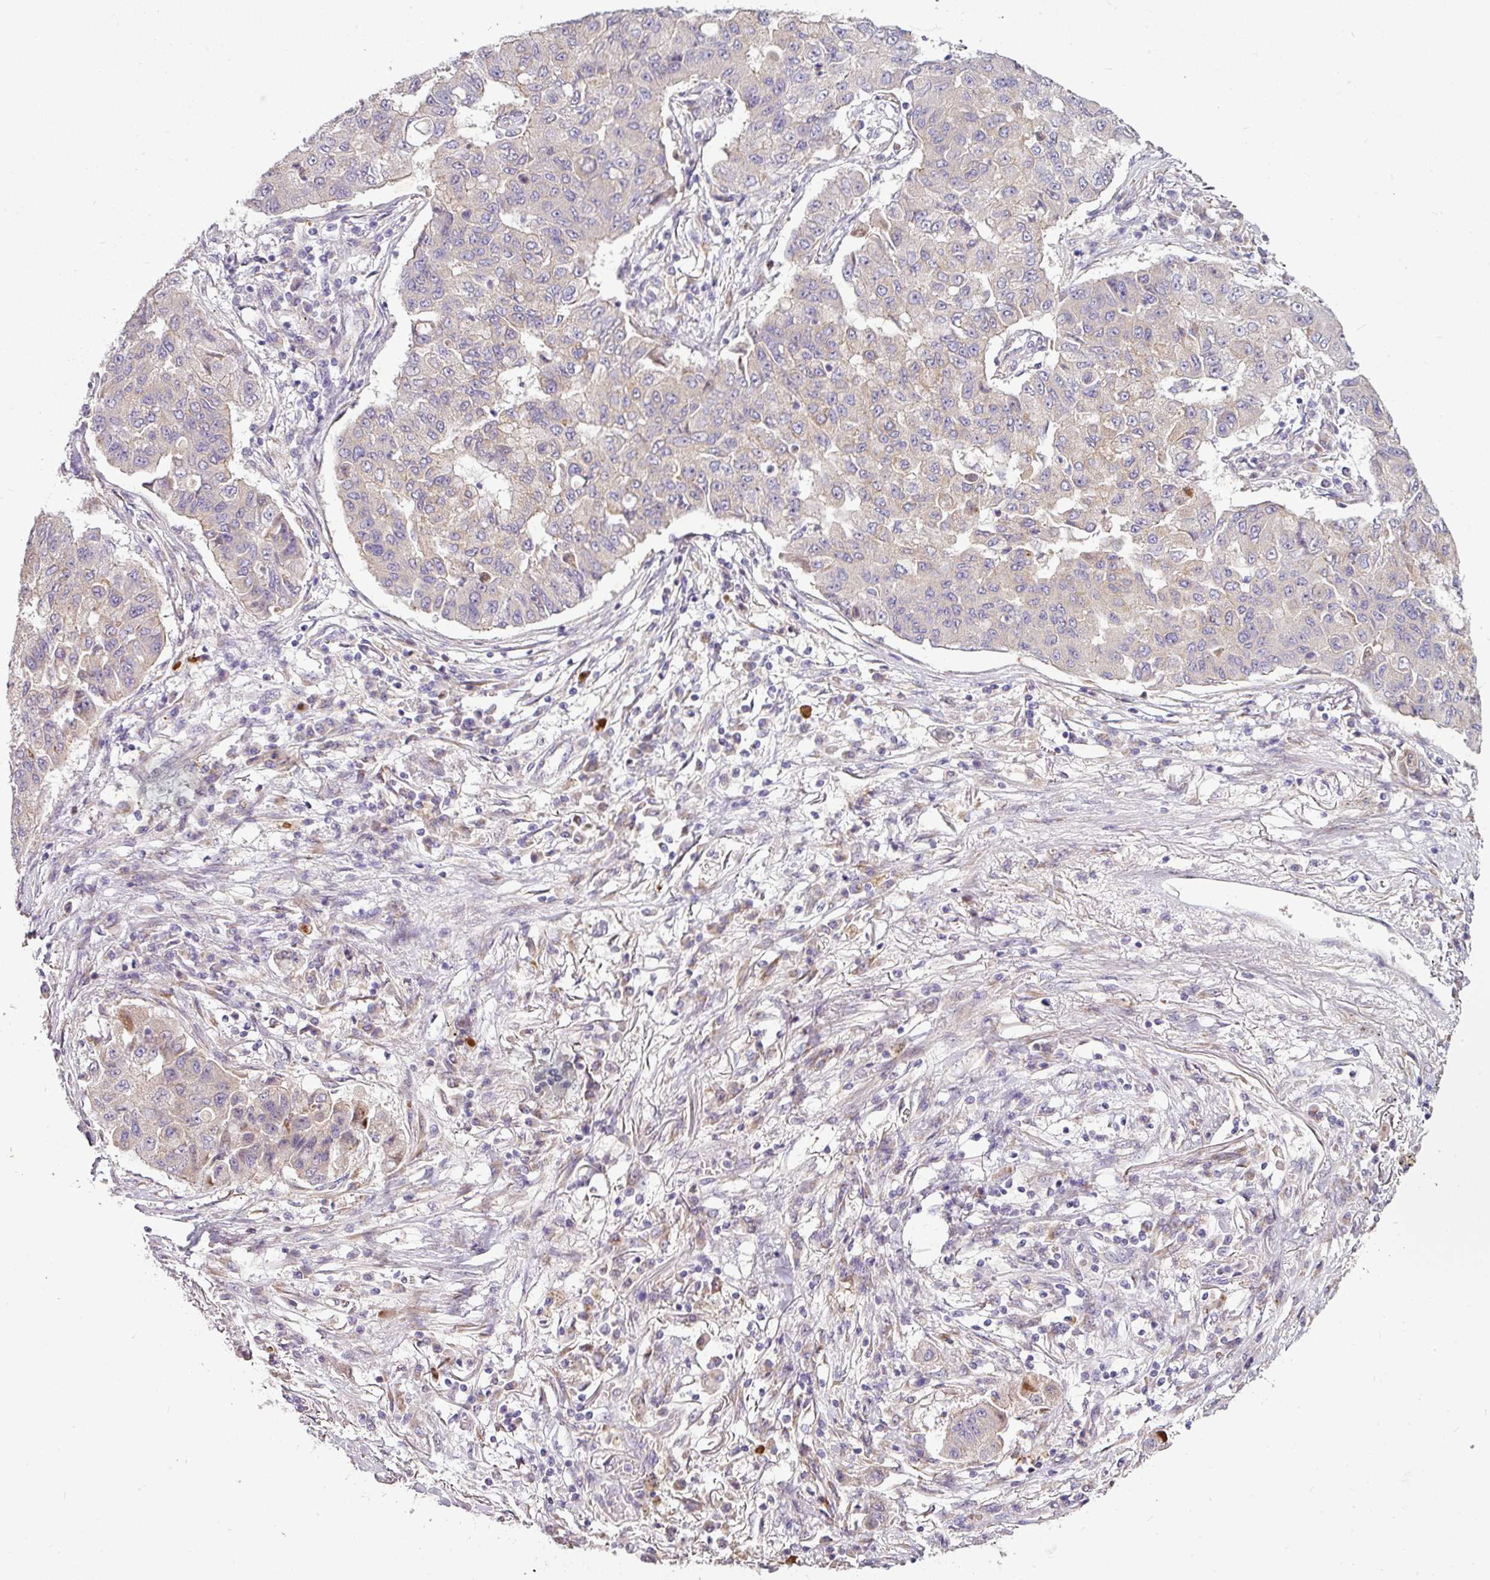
{"staining": {"intensity": "negative", "quantity": "none", "location": "none"}, "tissue": "lung cancer", "cell_type": "Tumor cells", "image_type": "cancer", "snomed": [{"axis": "morphology", "description": "Squamous cell carcinoma, NOS"}, {"axis": "topography", "description": "Lung"}], "caption": "Tumor cells show no significant protein staining in squamous cell carcinoma (lung).", "gene": "GAN", "patient": {"sex": "male", "age": 74}}